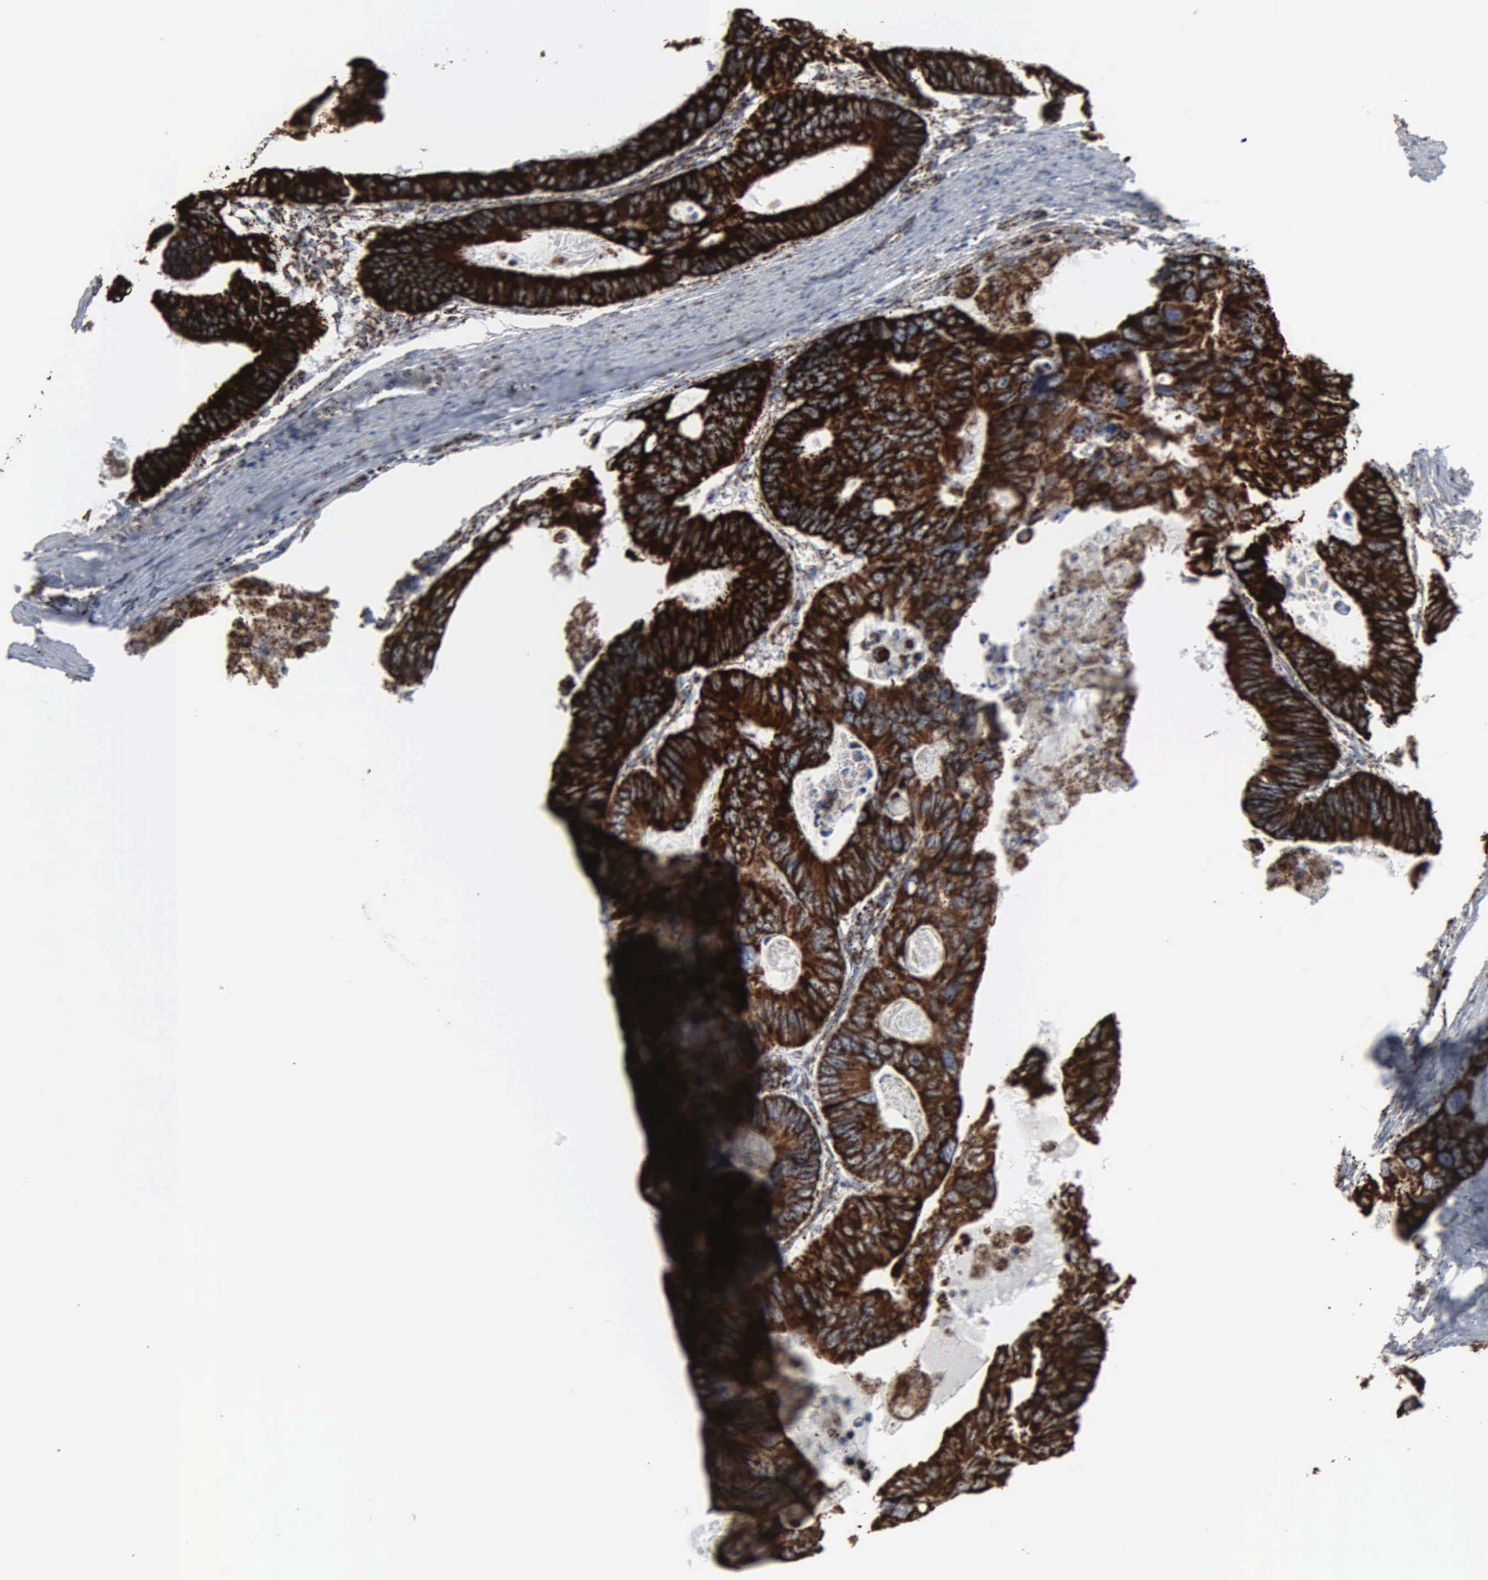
{"staining": {"intensity": "strong", "quantity": ">75%", "location": "cytoplasmic/membranous"}, "tissue": "colorectal cancer", "cell_type": "Tumor cells", "image_type": "cancer", "snomed": [{"axis": "morphology", "description": "Adenocarcinoma, NOS"}, {"axis": "topography", "description": "Colon"}], "caption": "About >75% of tumor cells in human colorectal cancer exhibit strong cytoplasmic/membranous protein positivity as visualized by brown immunohistochemical staining.", "gene": "HSPA9", "patient": {"sex": "female", "age": 55}}